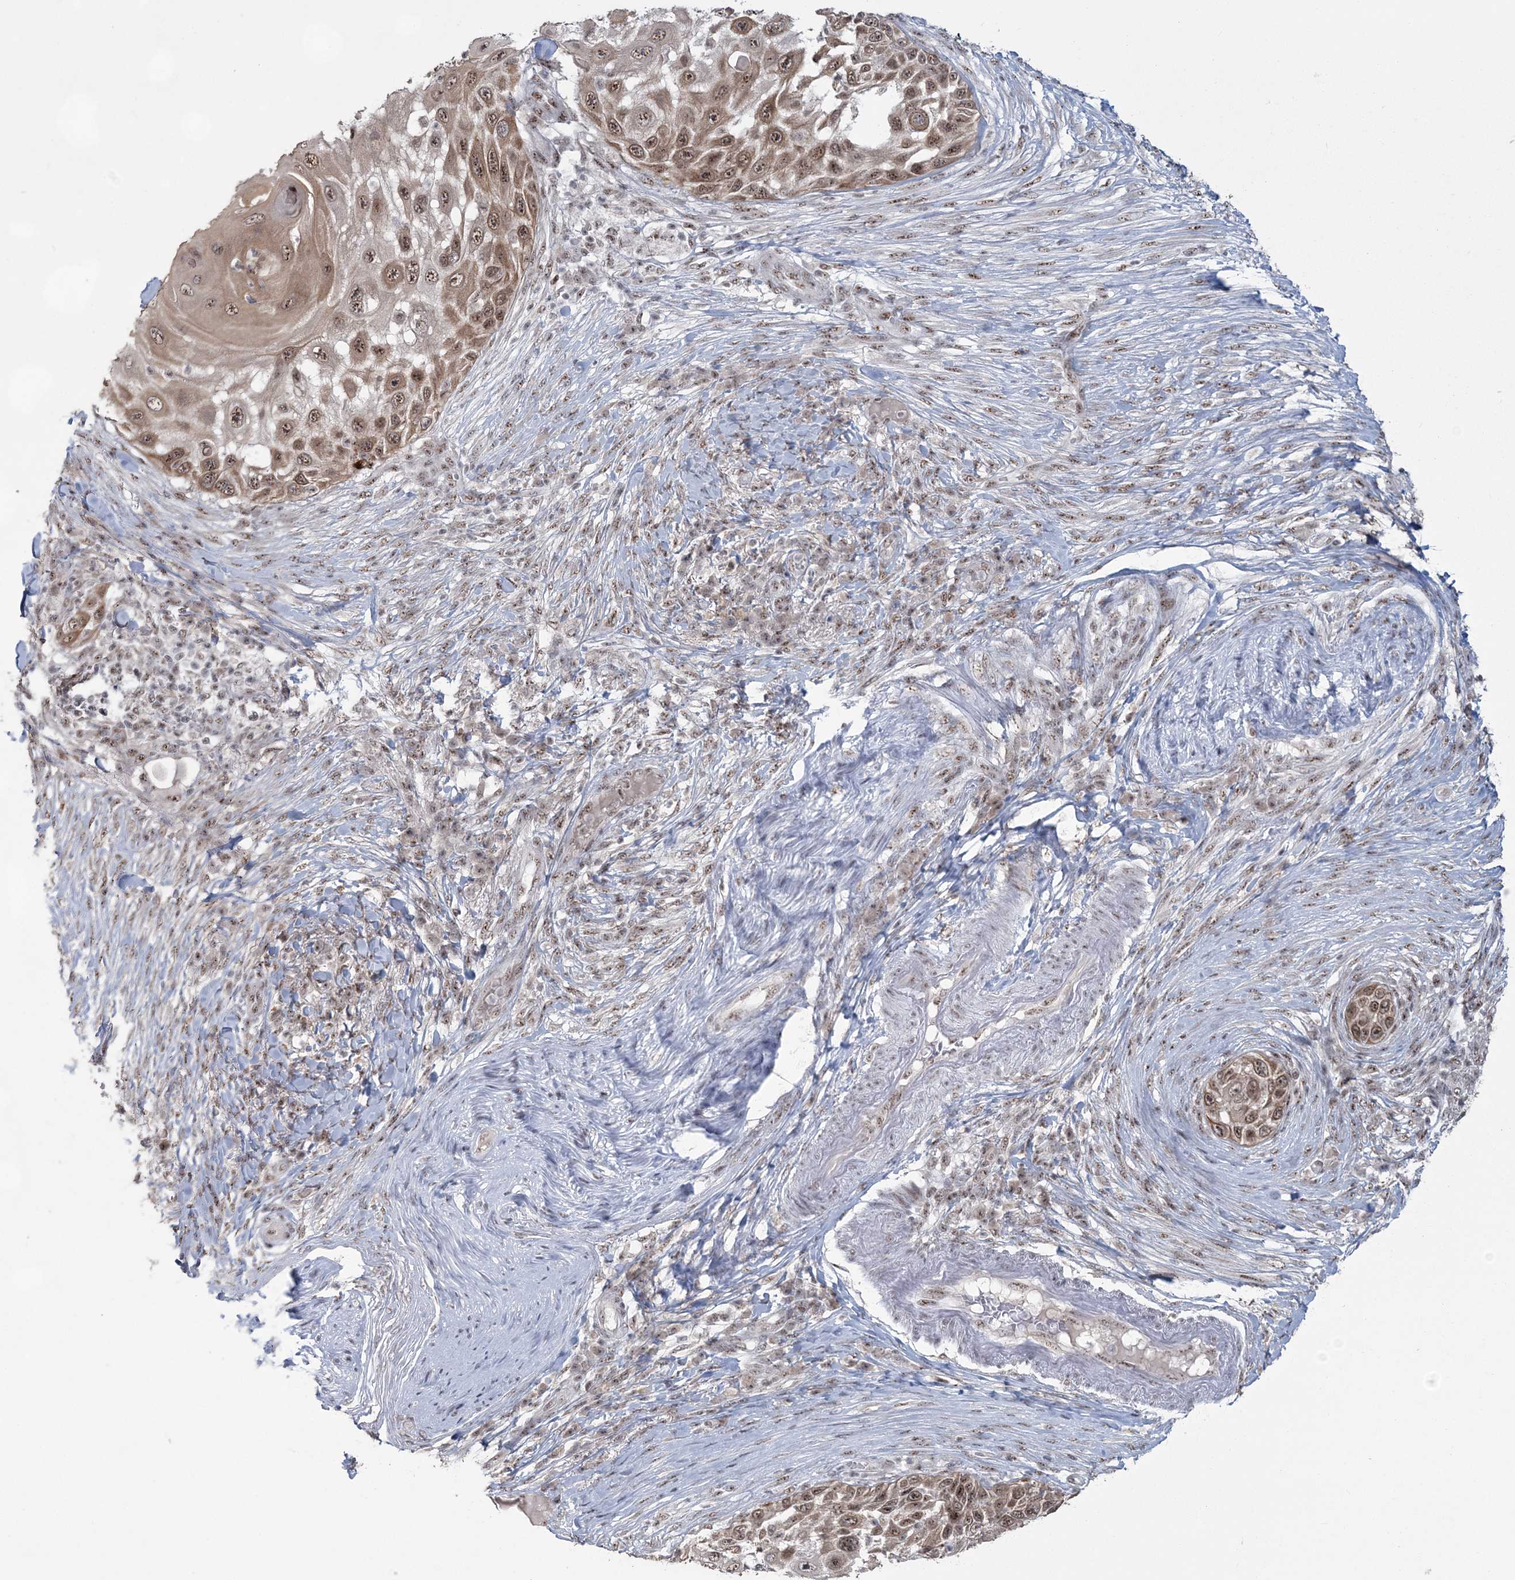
{"staining": {"intensity": "moderate", "quantity": ">75%", "location": "cytoplasmic/membranous,nuclear"}, "tissue": "skin cancer", "cell_type": "Tumor cells", "image_type": "cancer", "snomed": [{"axis": "morphology", "description": "Squamous cell carcinoma, NOS"}, {"axis": "topography", "description": "Skin"}], "caption": "Brown immunohistochemical staining in skin squamous cell carcinoma demonstrates moderate cytoplasmic/membranous and nuclear staining in about >75% of tumor cells.", "gene": "KDM6B", "patient": {"sex": "female", "age": 44}}